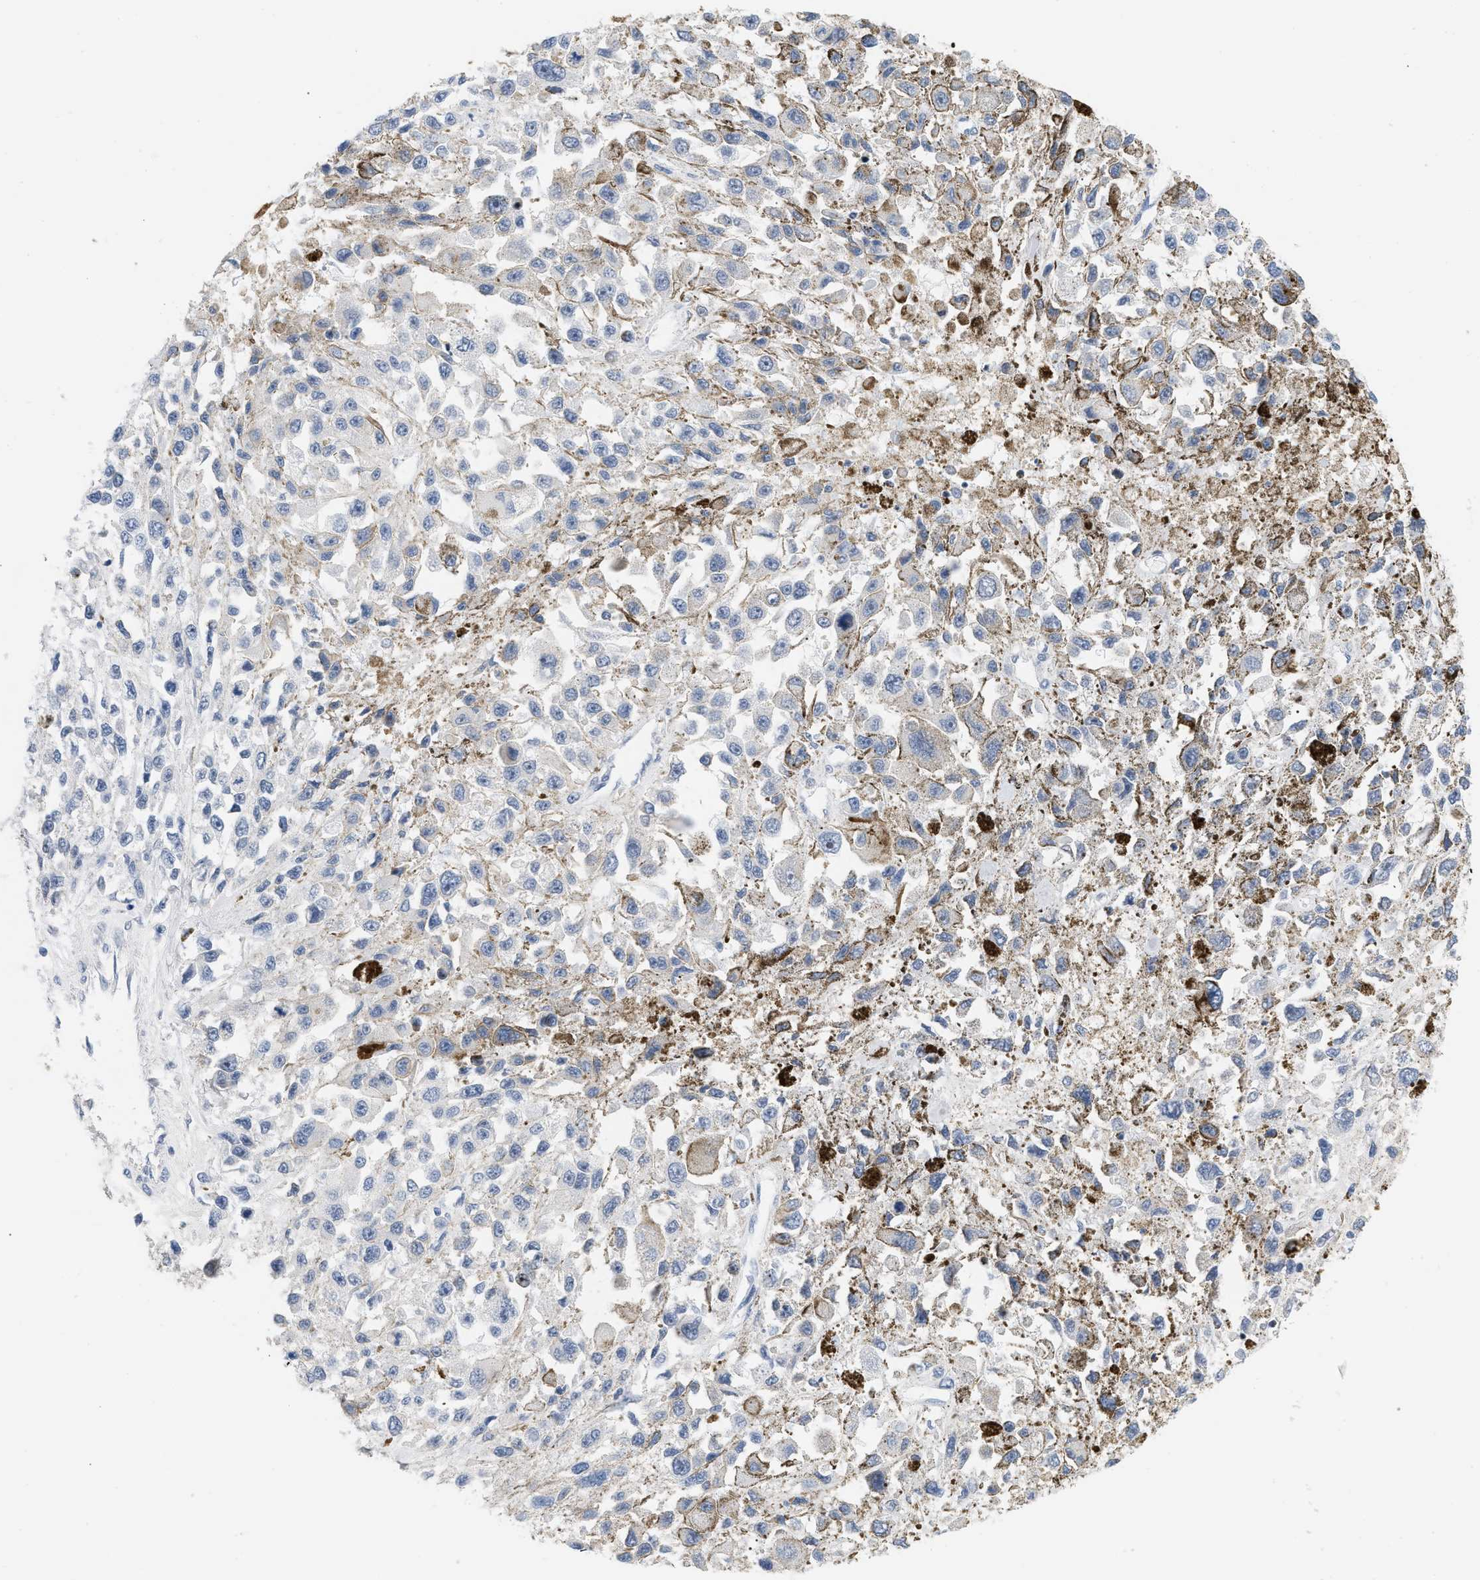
{"staining": {"intensity": "negative", "quantity": "none", "location": "none"}, "tissue": "melanoma", "cell_type": "Tumor cells", "image_type": "cancer", "snomed": [{"axis": "morphology", "description": "Malignant melanoma, Metastatic site"}, {"axis": "topography", "description": "Lymph node"}], "caption": "A histopathology image of malignant melanoma (metastatic site) stained for a protein displays no brown staining in tumor cells. (Stains: DAB immunohistochemistry (IHC) with hematoxylin counter stain, Microscopy: brightfield microscopy at high magnification).", "gene": "CFH", "patient": {"sex": "male", "age": 59}}